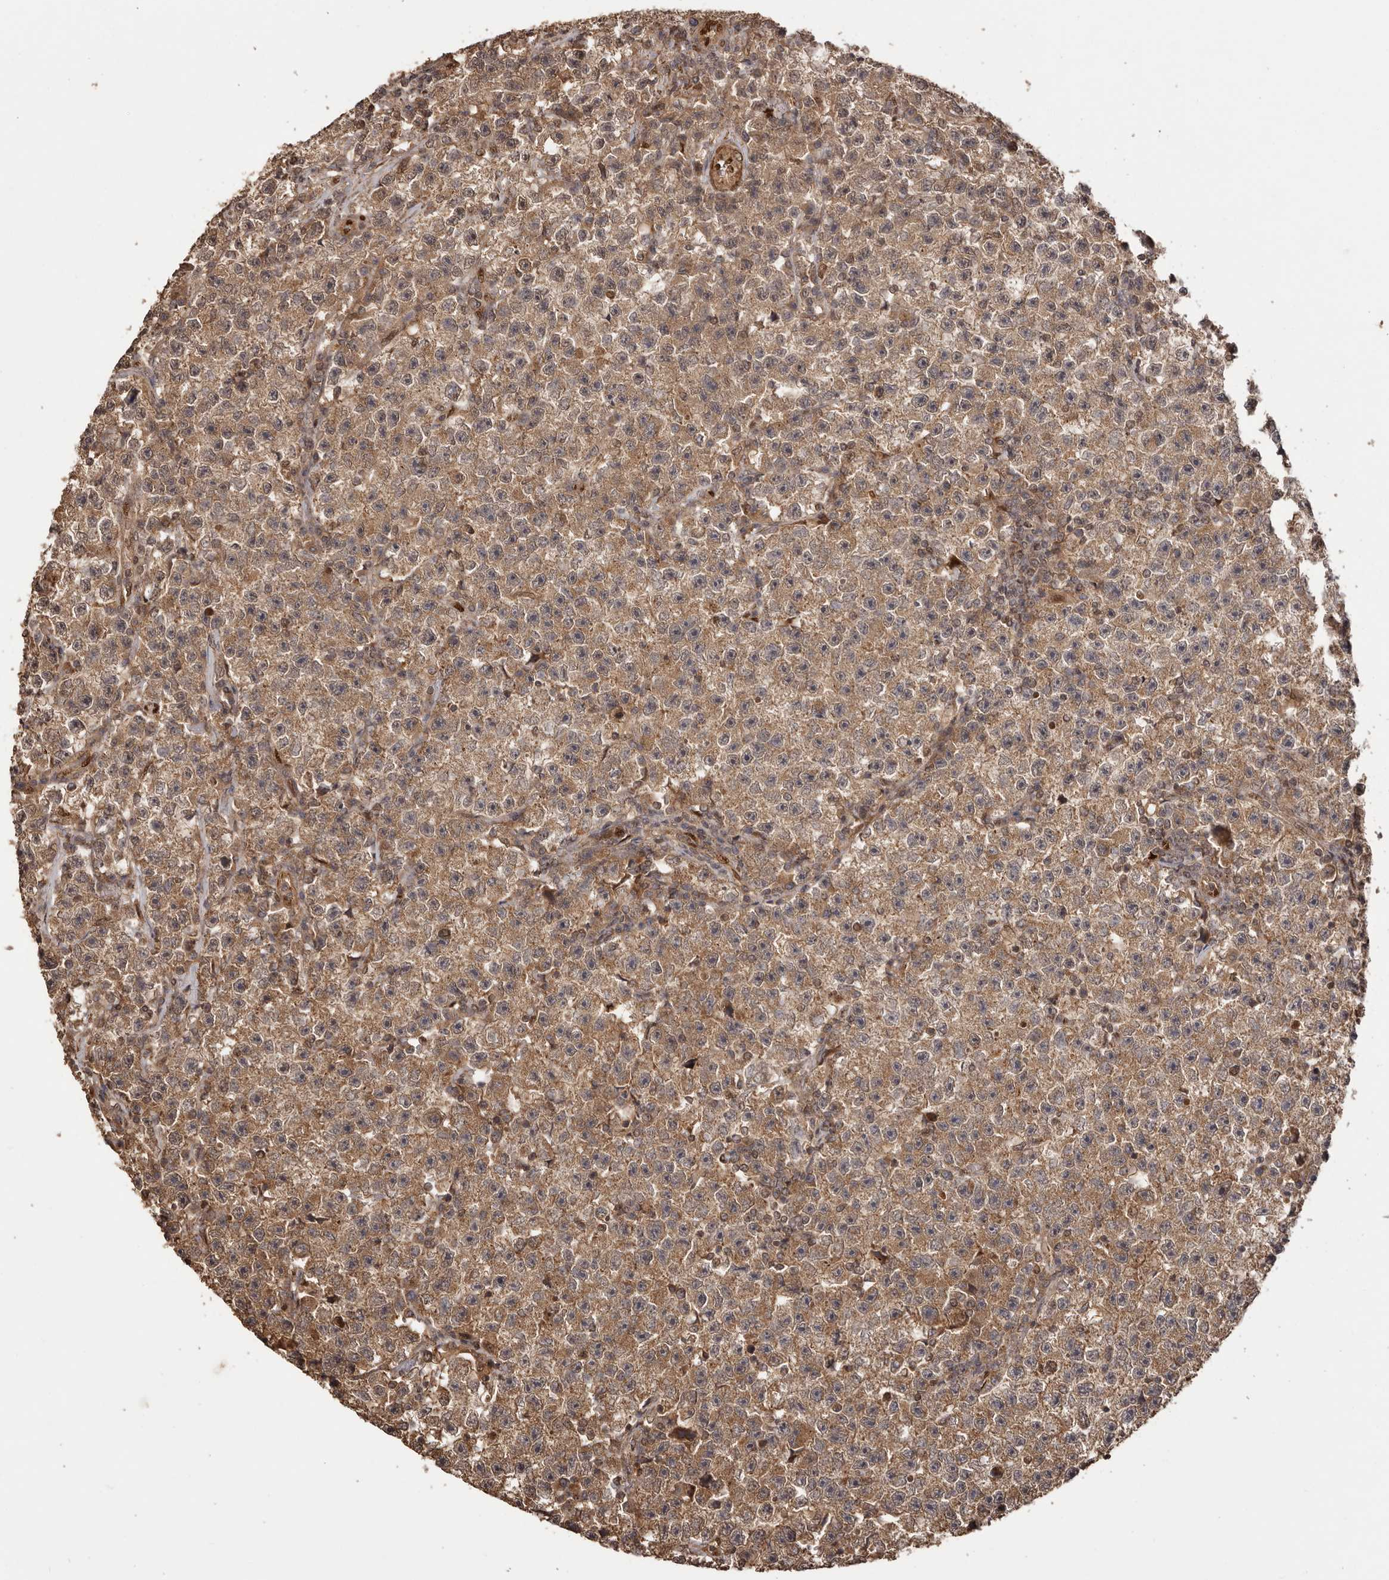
{"staining": {"intensity": "moderate", "quantity": ">75%", "location": "cytoplasmic/membranous"}, "tissue": "testis cancer", "cell_type": "Tumor cells", "image_type": "cancer", "snomed": [{"axis": "morphology", "description": "Seminoma, NOS"}, {"axis": "topography", "description": "Testis"}], "caption": "Testis cancer (seminoma) was stained to show a protein in brown. There is medium levels of moderate cytoplasmic/membranous staining in approximately >75% of tumor cells. (DAB = brown stain, brightfield microscopy at high magnification).", "gene": "UBR2", "patient": {"sex": "male", "age": 22}}